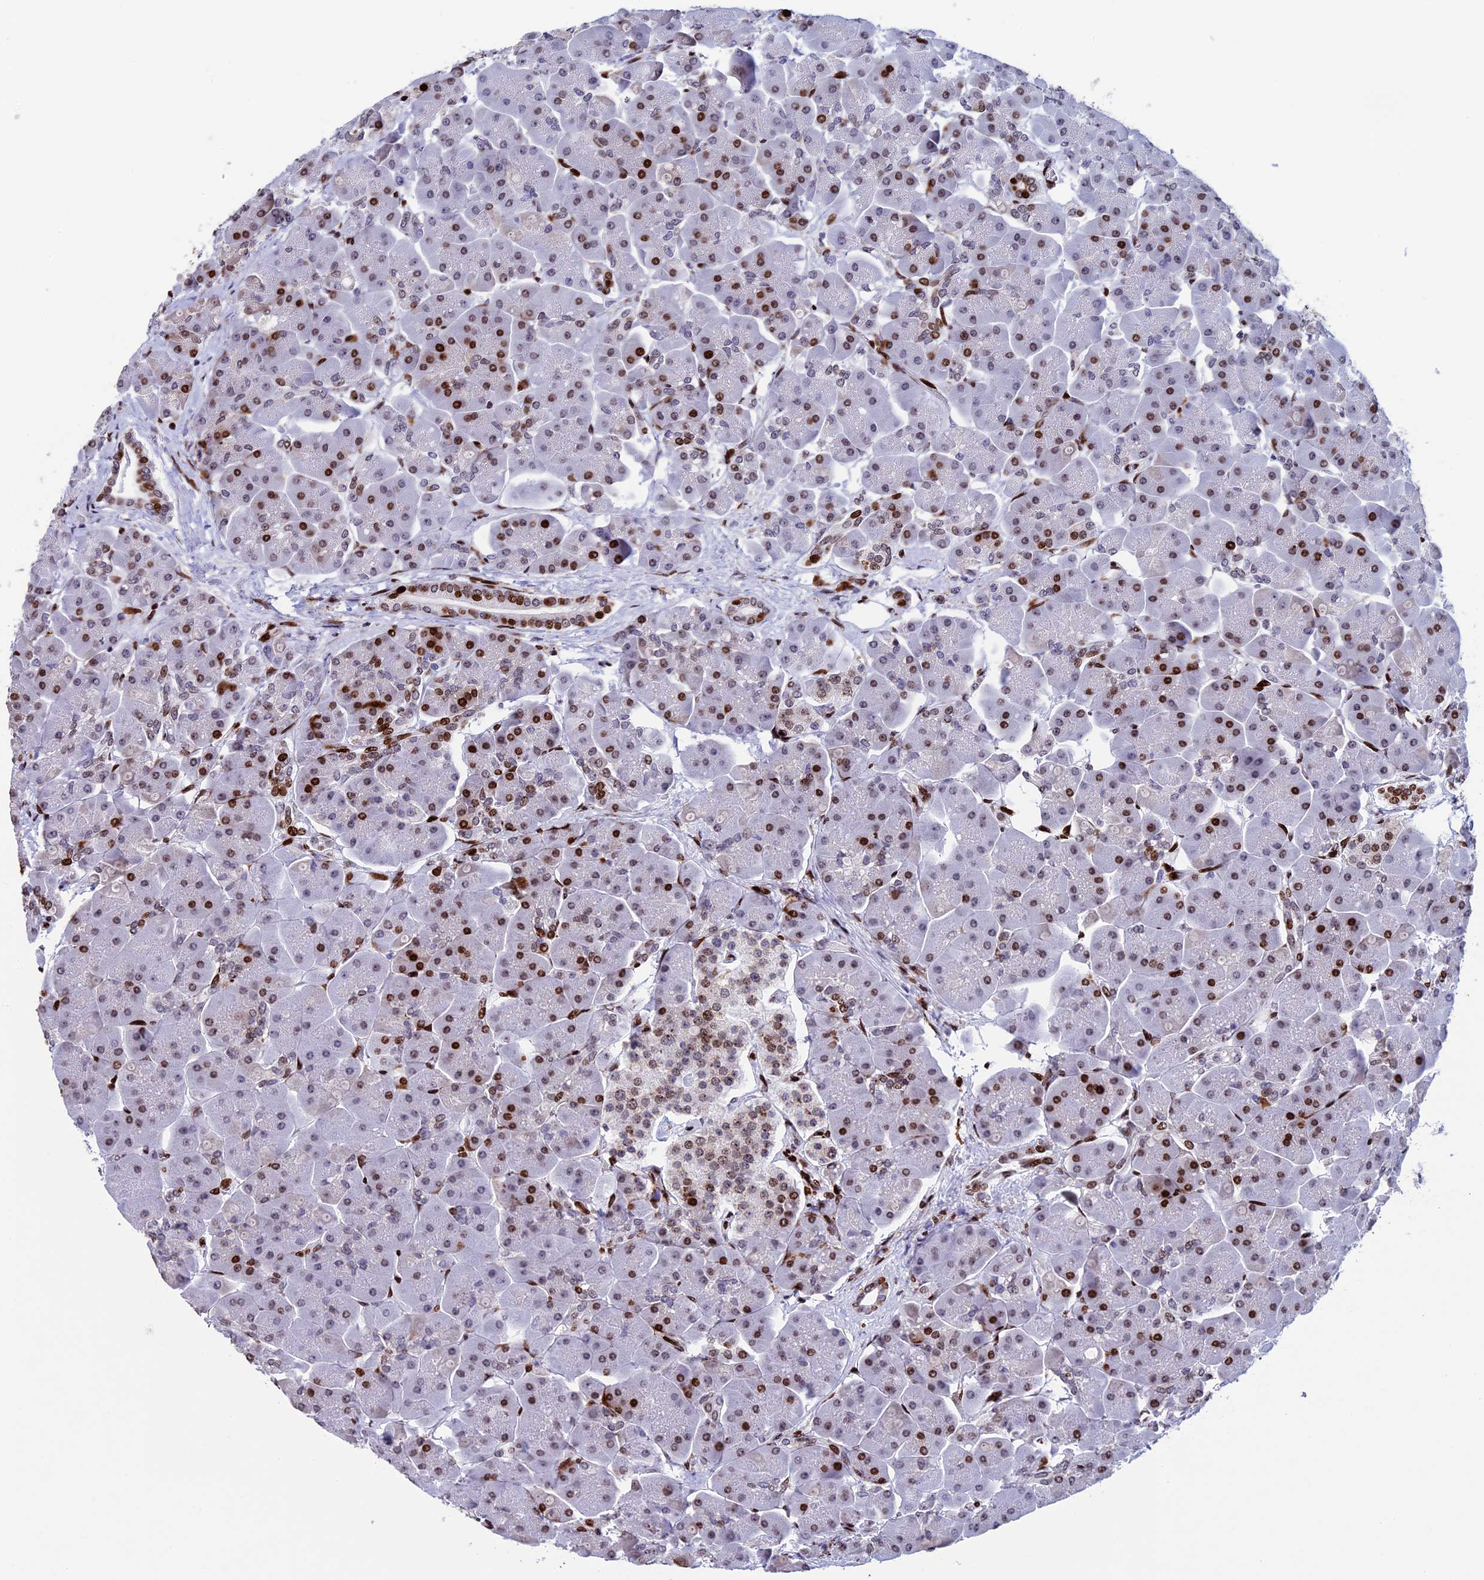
{"staining": {"intensity": "strong", "quantity": "25%-75%", "location": "nuclear"}, "tissue": "pancreas", "cell_type": "Exocrine glandular cells", "image_type": "normal", "snomed": [{"axis": "morphology", "description": "Normal tissue, NOS"}, {"axis": "topography", "description": "Pancreas"}], "caption": "Protein expression analysis of benign human pancreas reveals strong nuclear staining in about 25%-75% of exocrine glandular cells.", "gene": "BTBD3", "patient": {"sex": "male", "age": 66}}